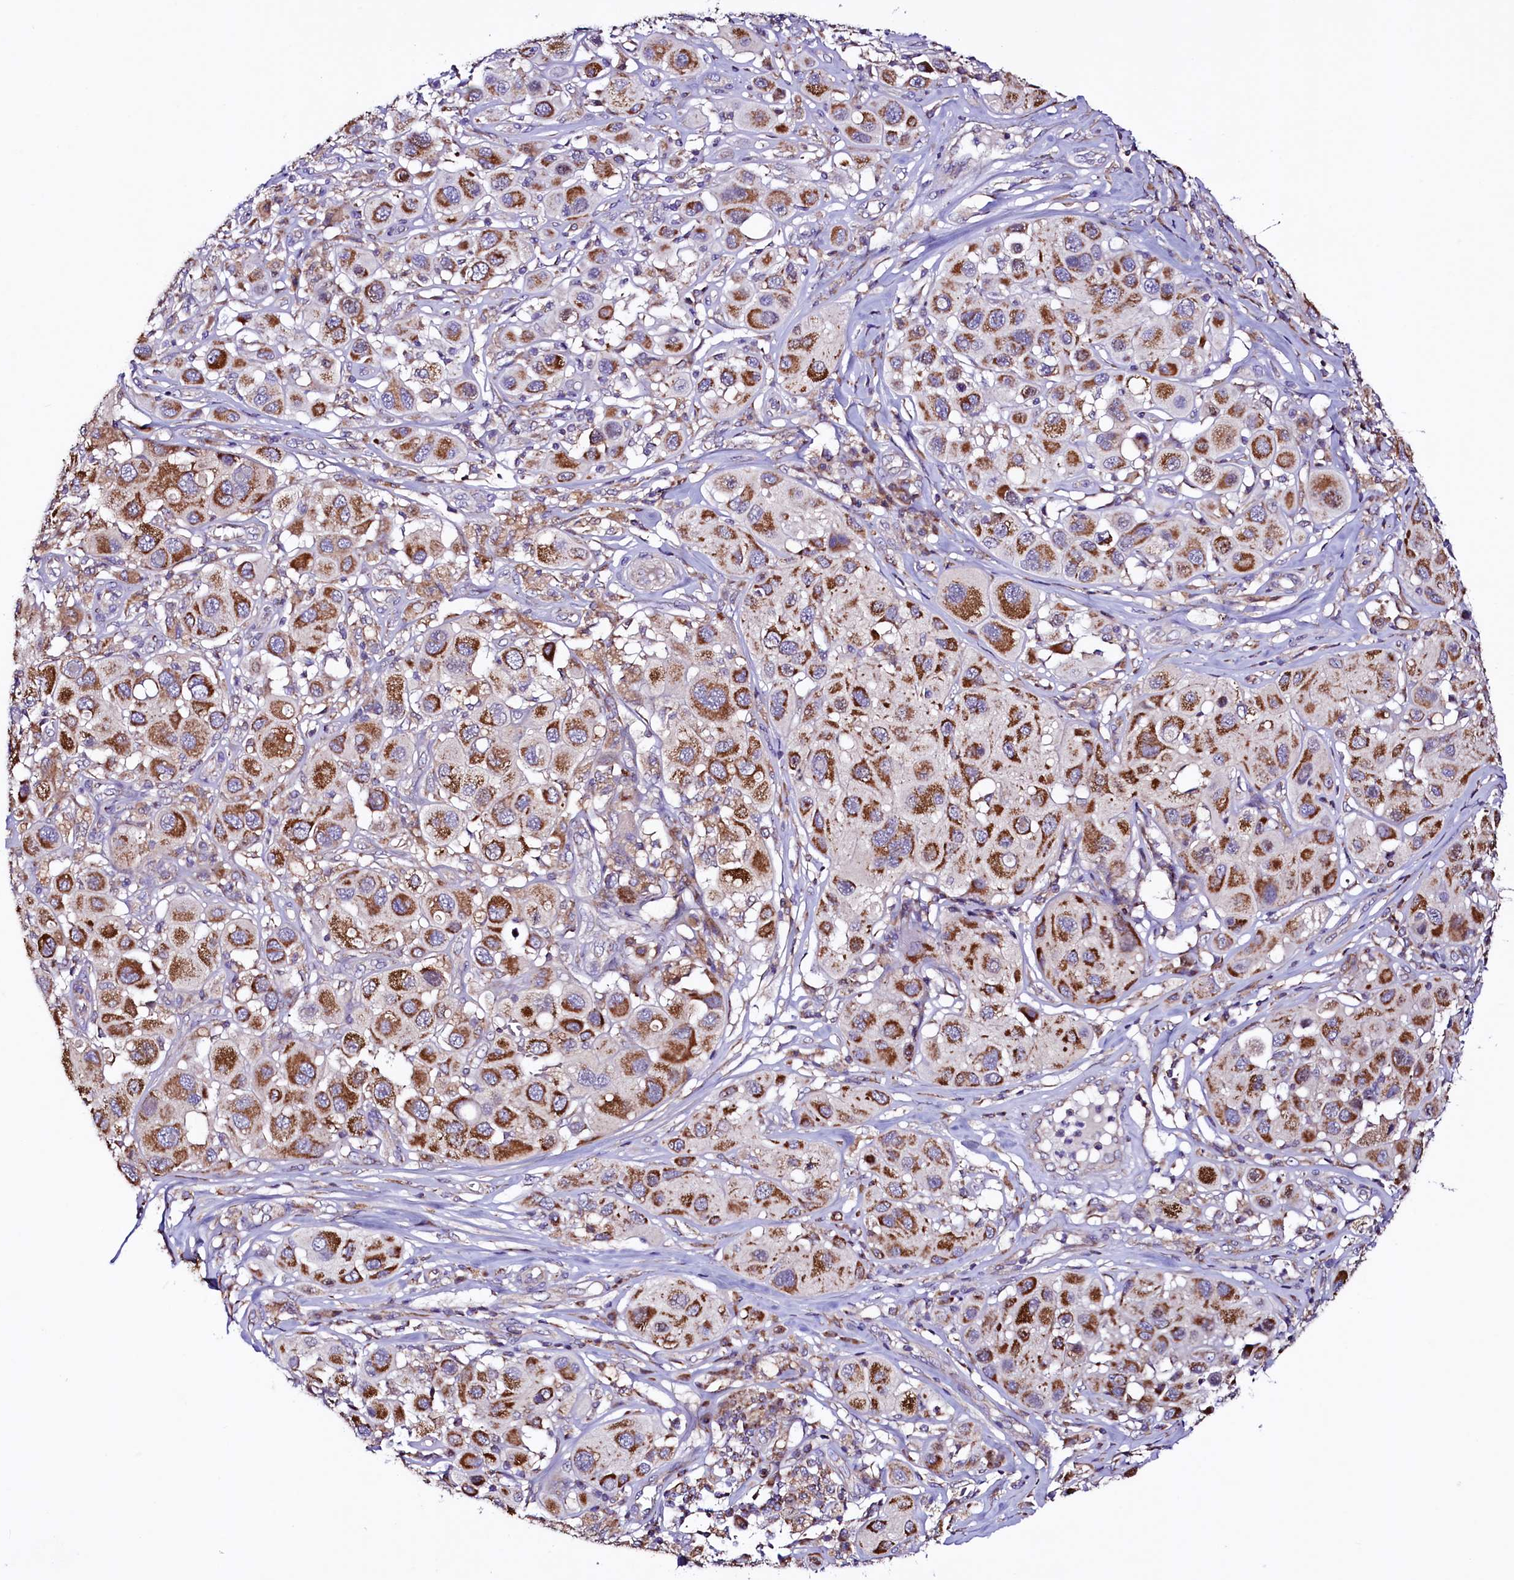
{"staining": {"intensity": "strong", "quantity": ">75%", "location": "cytoplasmic/membranous"}, "tissue": "melanoma", "cell_type": "Tumor cells", "image_type": "cancer", "snomed": [{"axis": "morphology", "description": "Malignant melanoma, Metastatic site"}, {"axis": "topography", "description": "Skin"}], "caption": "High-magnification brightfield microscopy of malignant melanoma (metastatic site) stained with DAB (3,3'-diaminobenzidine) (brown) and counterstained with hematoxylin (blue). tumor cells exhibit strong cytoplasmic/membranous staining is present in about>75% of cells. (IHC, brightfield microscopy, high magnification).", "gene": "STARD5", "patient": {"sex": "male", "age": 41}}